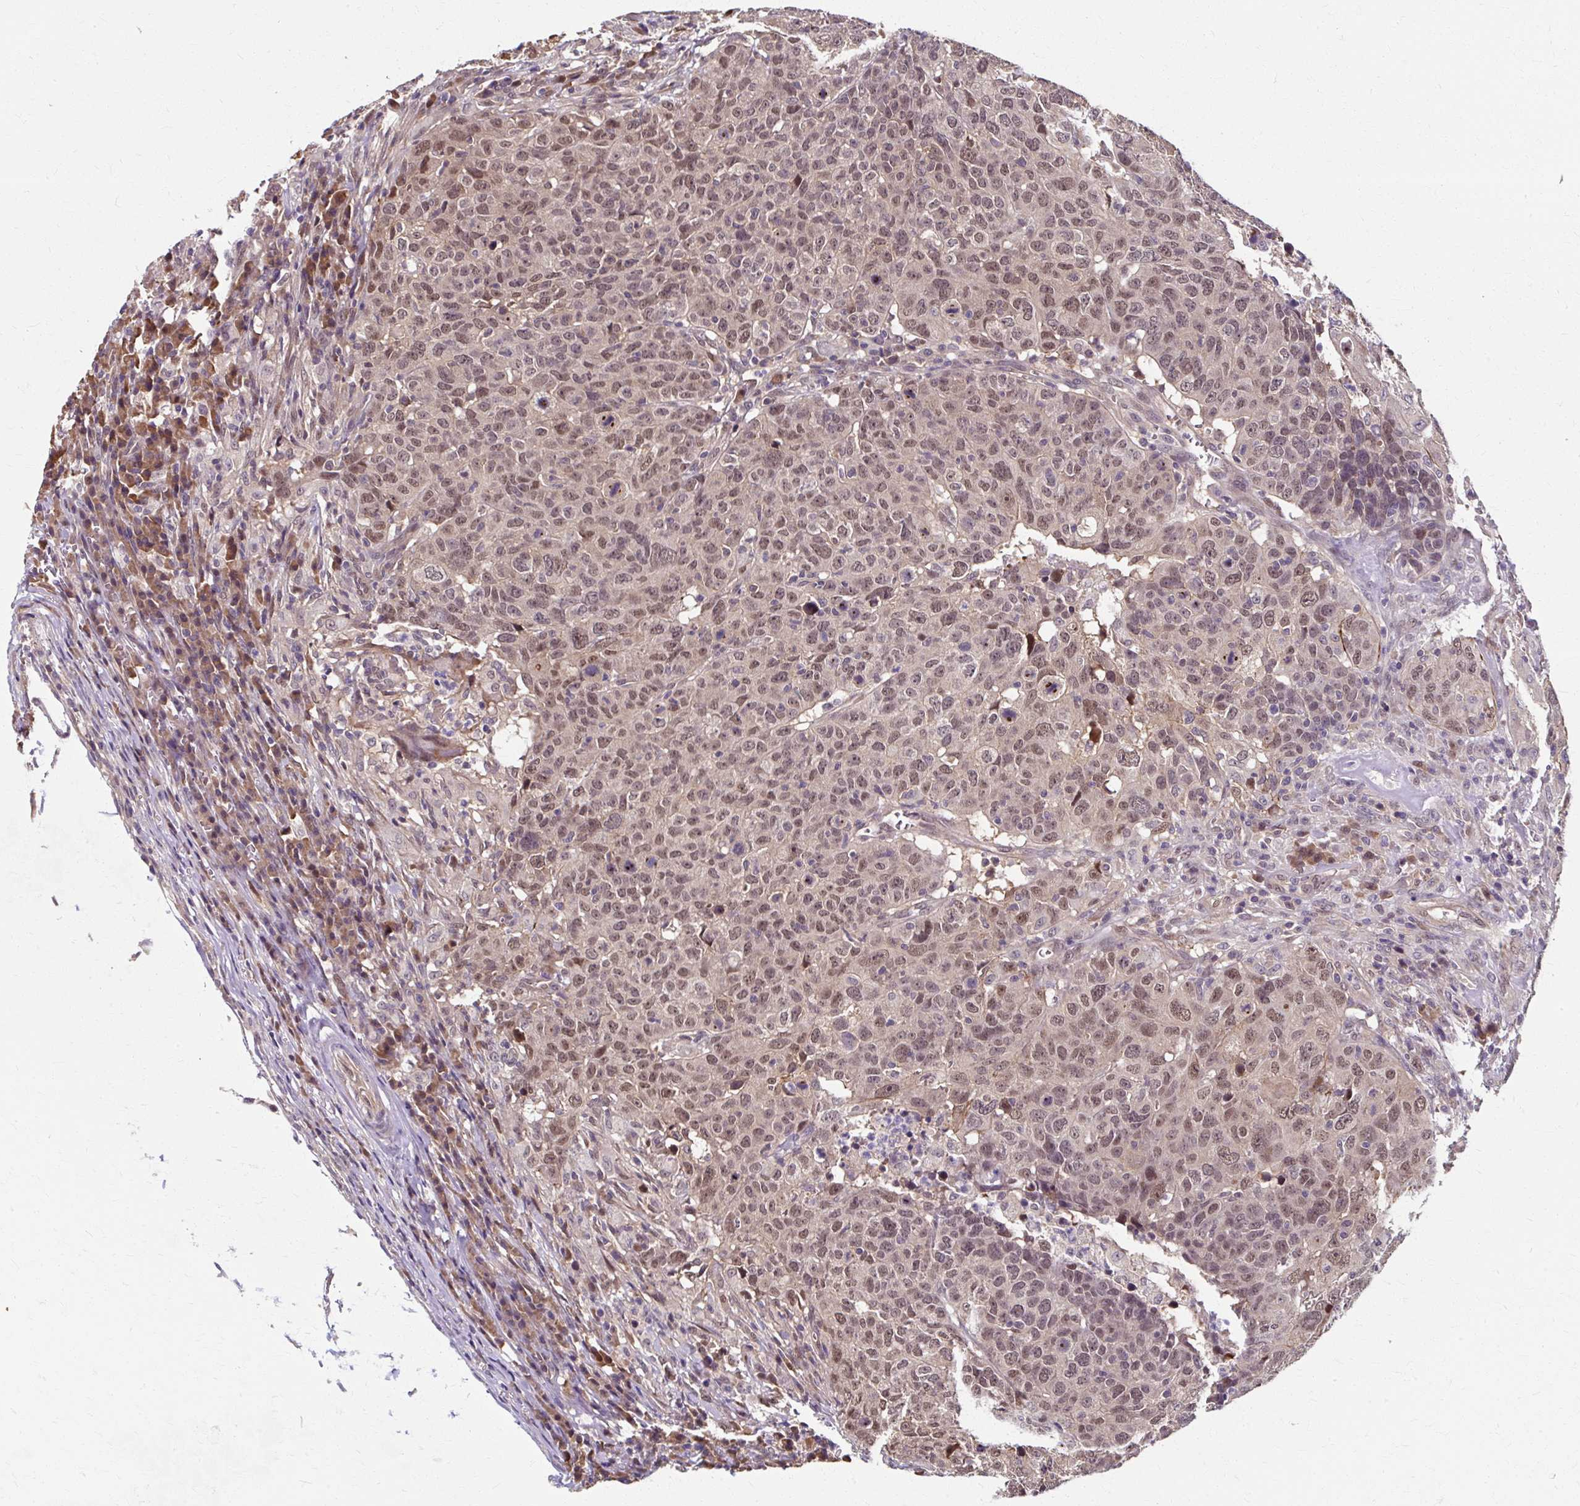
{"staining": {"intensity": "weak", "quantity": ">75%", "location": "nuclear"}, "tissue": "head and neck cancer", "cell_type": "Tumor cells", "image_type": "cancer", "snomed": [{"axis": "morphology", "description": "Normal tissue, NOS"}, {"axis": "morphology", "description": "Squamous cell carcinoma, NOS"}, {"axis": "topography", "description": "Skeletal muscle"}, {"axis": "topography", "description": "Vascular tissue"}, {"axis": "topography", "description": "Peripheral nerve tissue"}, {"axis": "topography", "description": "Head-Neck"}], "caption": "Human squamous cell carcinoma (head and neck) stained with a brown dye demonstrates weak nuclear positive expression in about >75% of tumor cells.", "gene": "ZNF555", "patient": {"sex": "male", "age": 66}}